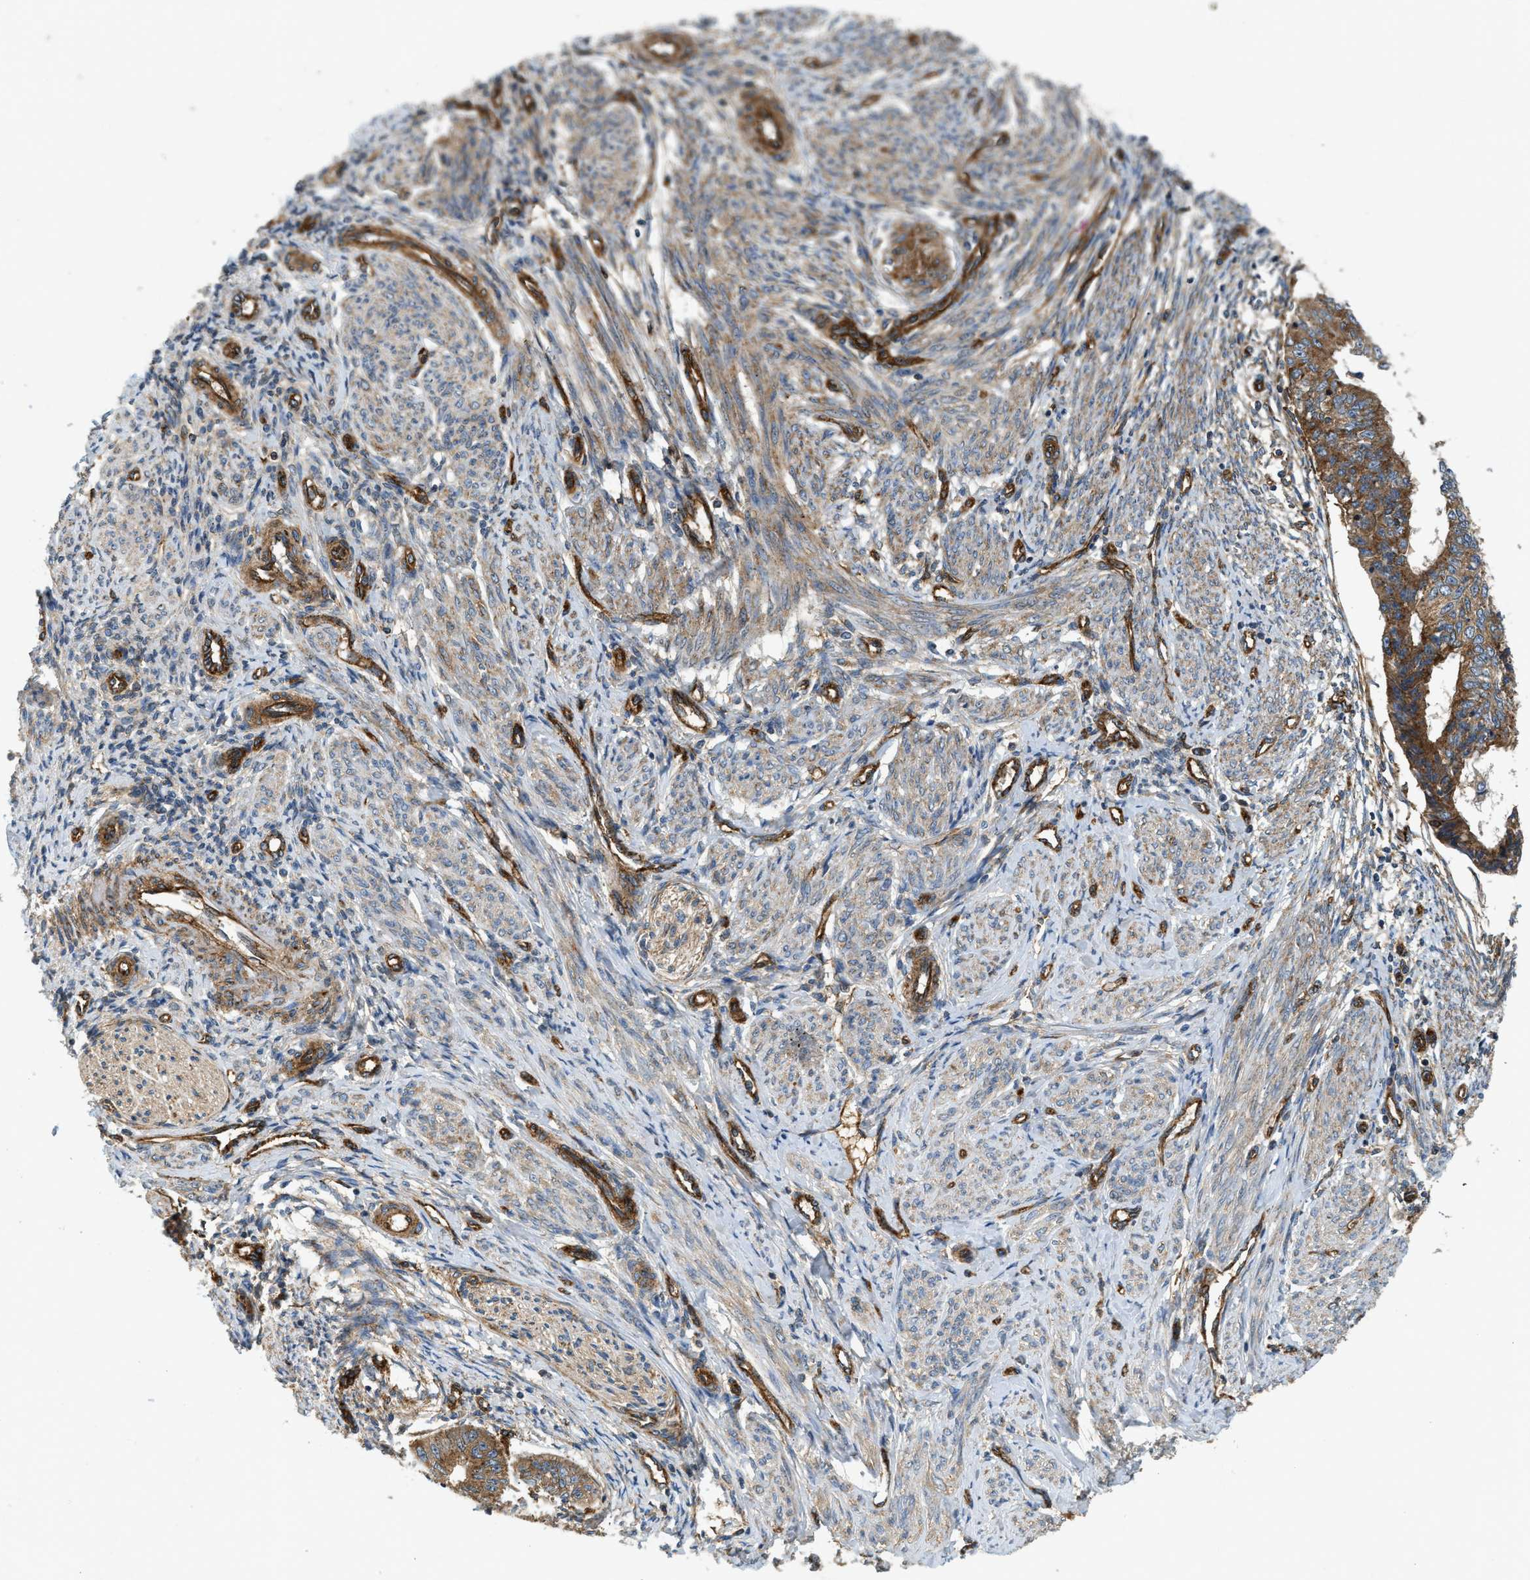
{"staining": {"intensity": "strong", "quantity": ">75%", "location": "cytoplasmic/membranous"}, "tissue": "endometrial cancer", "cell_type": "Tumor cells", "image_type": "cancer", "snomed": [{"axis": "morphology", "description": "Adenocarcinoma, NOS"}, {"axis": "topography", "description": "Endometrium"}], "caption": "An immunohistochemistry (IHC) histopathology image of neoplastic tissue is shown. Protein staining in brown shows strong cytoplasmic/membranous positivity in endometrial cancer within tumor cells.", "gene": "HIP1", "patient": {"sex": "female", "age": 32}}